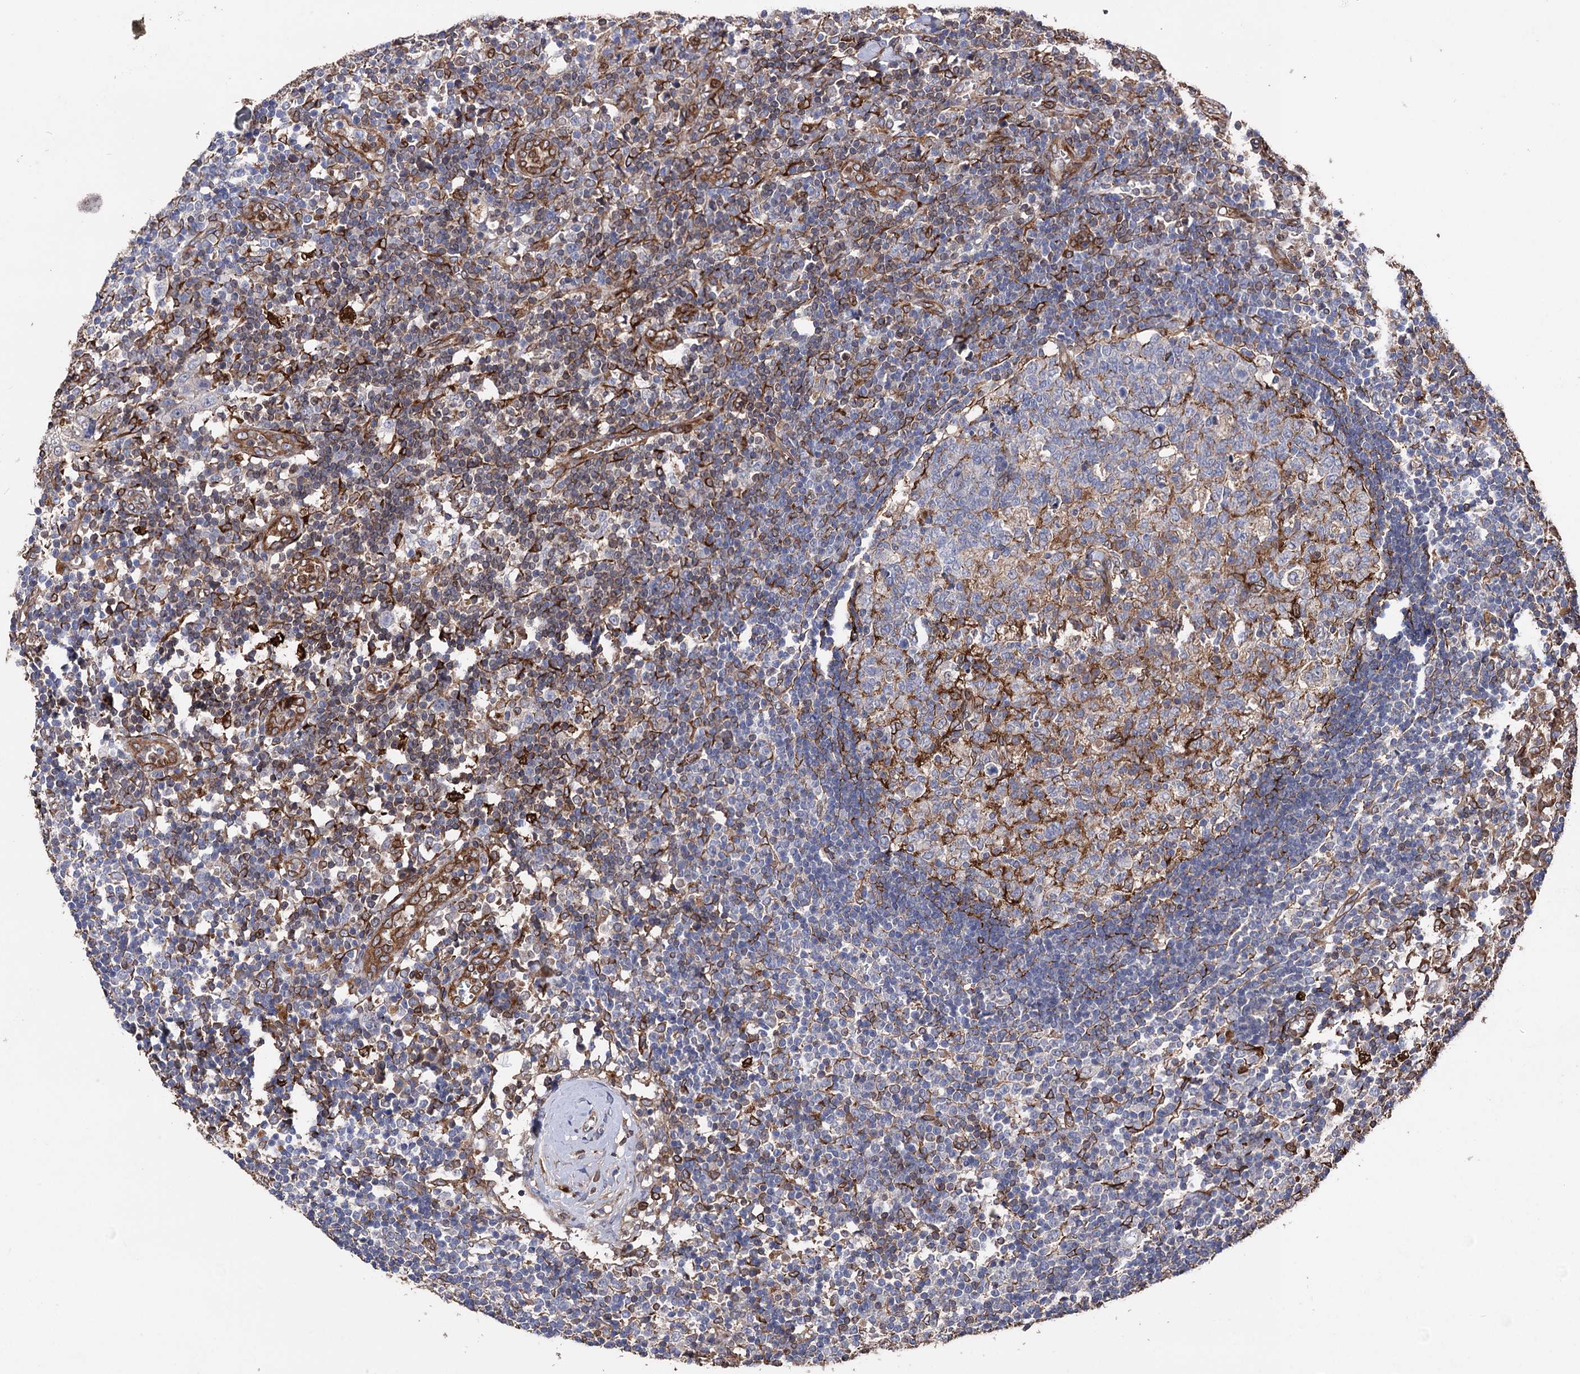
{"staining": {"intensity": "moderate", "quantity": "<25%", "location": "cytoplasmic/membranous"}, "tissue": "lymph node", "cell_type": "Germinal center cells", "image_type": "normal", "snomed": [{"axis": "morphology", "description": "Normal tissue, NOS"}, {"axis": "morphology", "description": "Squamous cell carcinoma, metastatic, NOS"}, {"axis": "topography", "description": "Lymph node"}], "caption": "Immunohistochemical staining of unremarkable lymph node shows <25% levels of moderate cytoplasmic/membranous protein staining in approximately <25% of germinal center cells.", "gene": "STING1", "patient": {"sex": "male", "age": 73}}